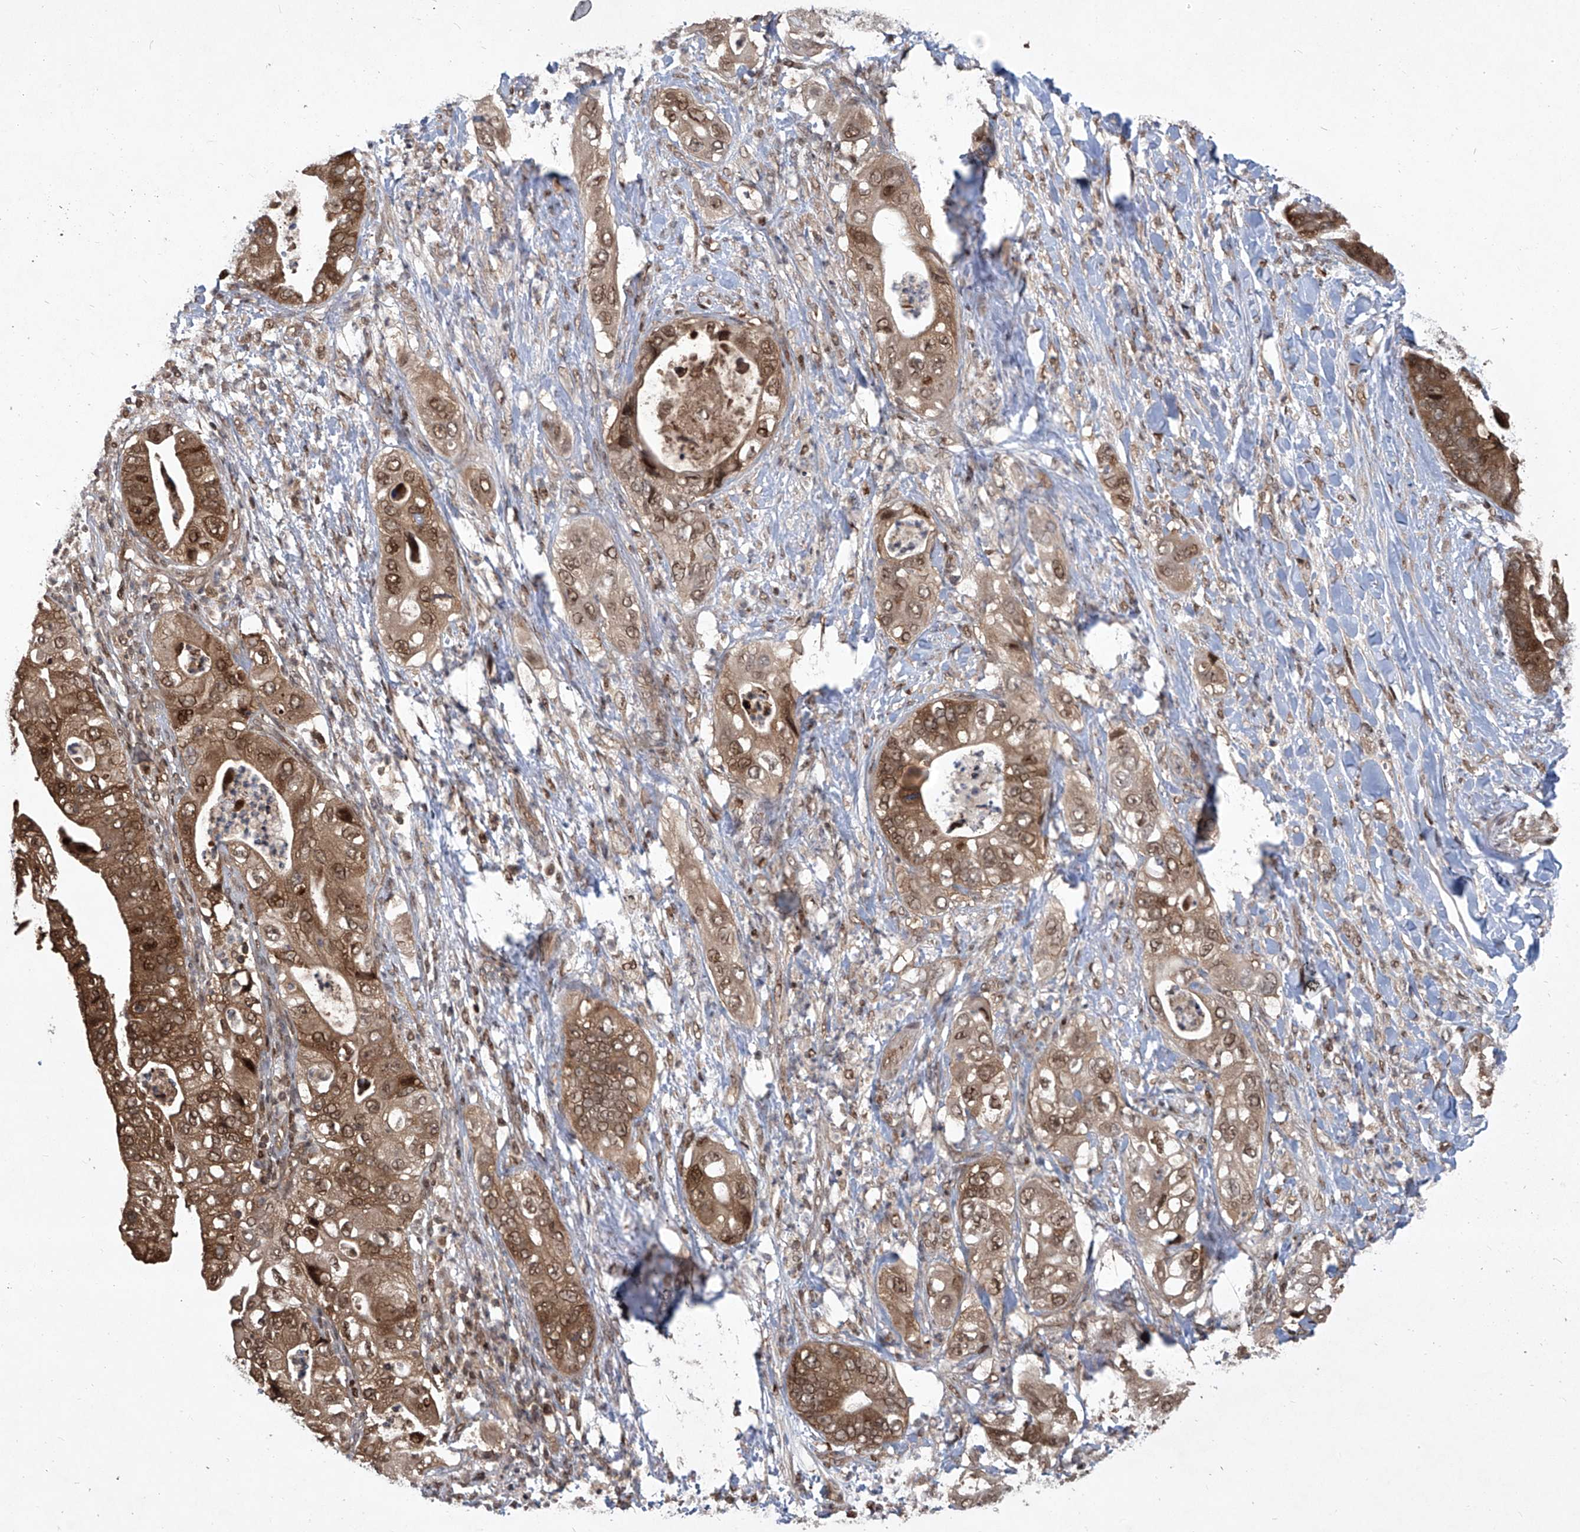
{"staining": {"intensity": "moderate", "quantity": ">75%", "location": "cytoplasmic/membranous,nuclear"}, "tissue": "pancreatic cancer", "cell_type": "Tumor cells", "image_type": "cancer", "snomed": [{"axis": "morphology", "description": "Adenocarcinoma, NOS"}, {"axis": "topography", "description": "Pancreas"}], "caption": "Immunohistochemical staining of pancreatic cancer (adenocarcinoma) reveals medium levels of moderate cytoplasmic/membranous and nuclear positivity in approximately >75% of tumor cells. (DAB (3,3'-diaminobenzidine) = brown stain, brightfield microscopy at high magnification).", "gene": "PSMB1", "patient": {"sex": "female", "age": 78}}